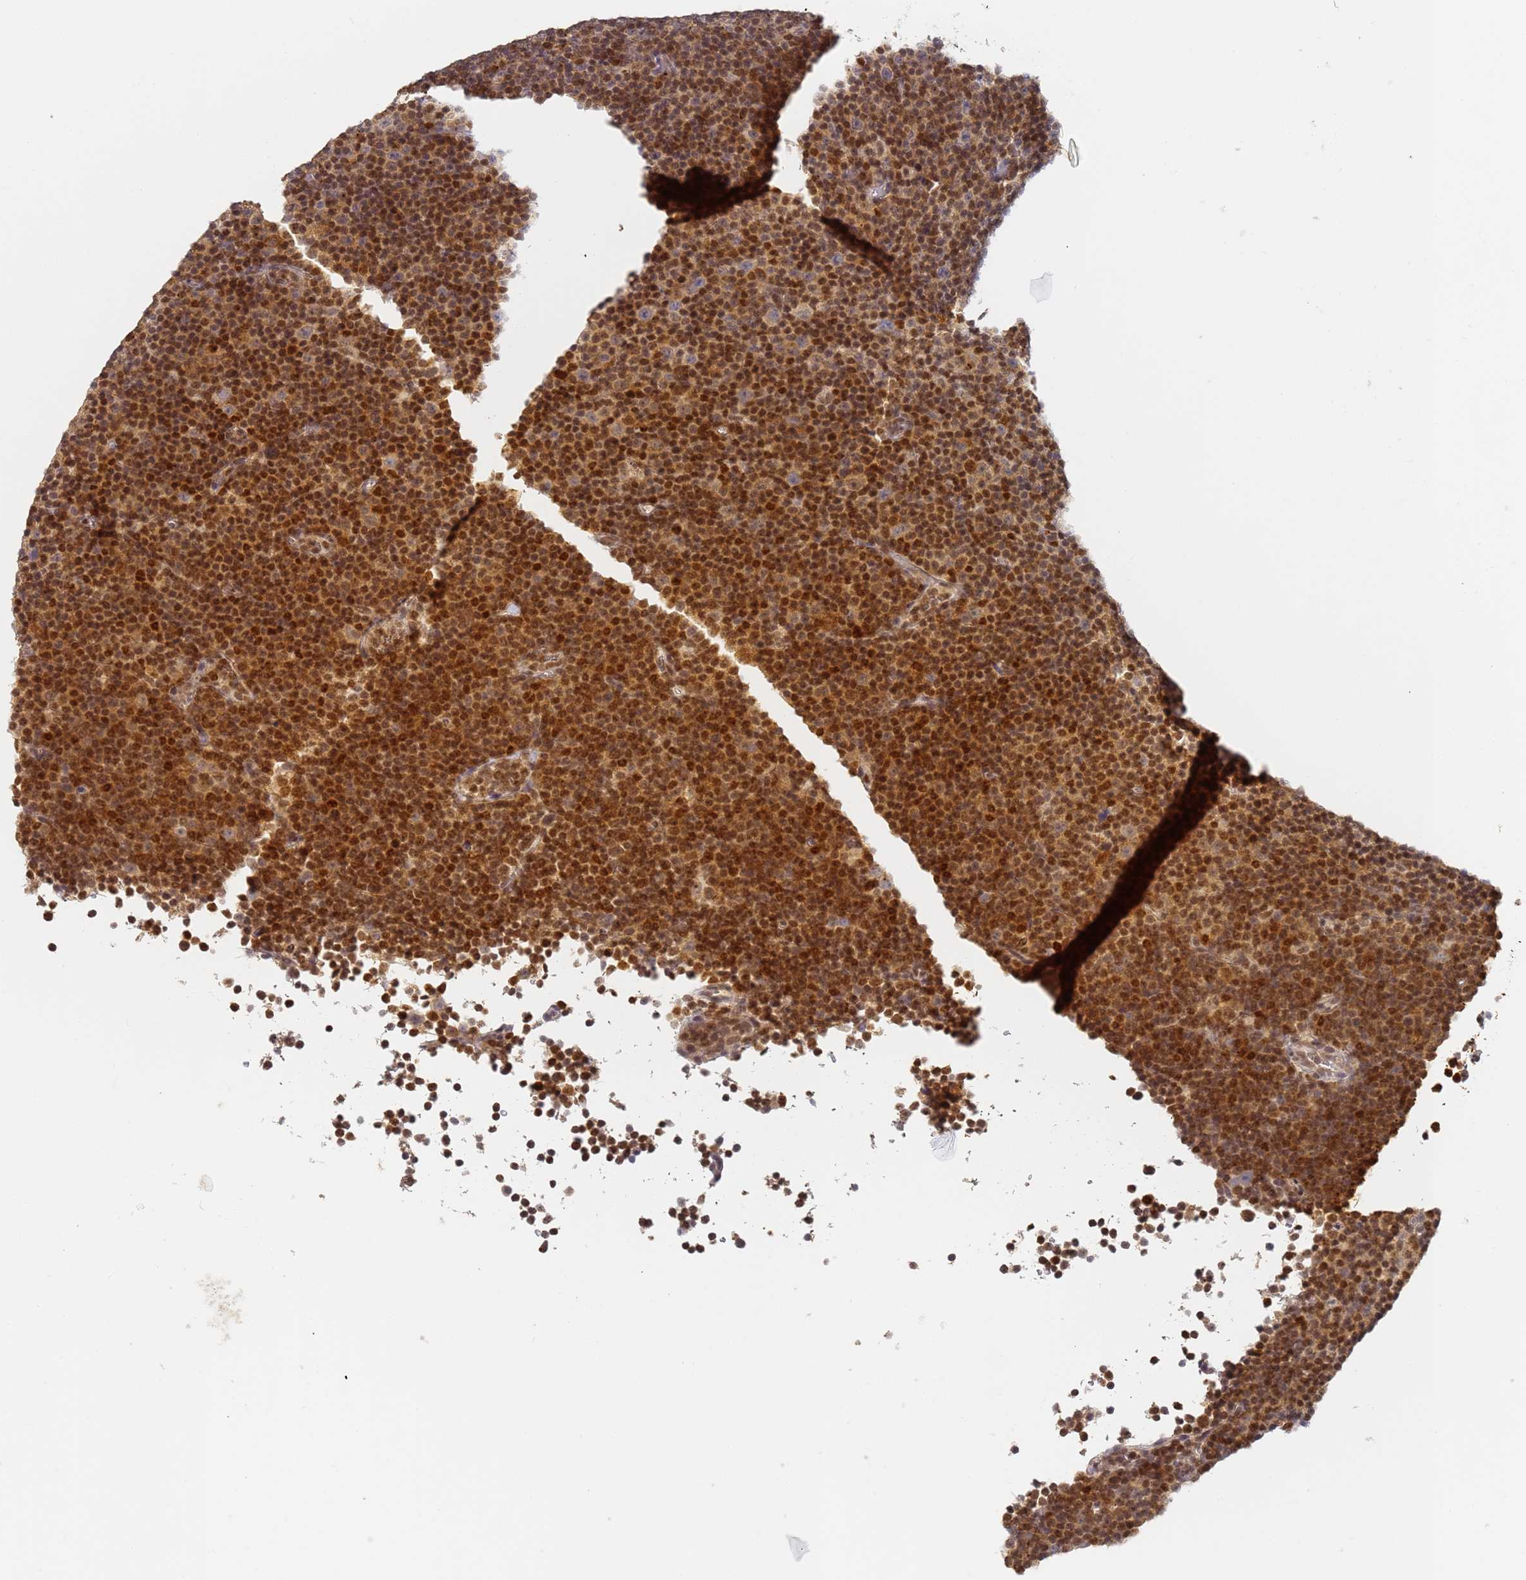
{"staining": {"intensity": "strong", "quantity": ">75%", "location": "nuclear"}, "tissue": "lymphoma", "cell_type": "Tumor cells", "image_type": "cancer", "snomed": [{"axis": "morphology", "description": "Malignant lymphoma, non-Hodgkin's type, Low grade"}, {"axis": "topography", "description": "Lymph node"}], "caption": "An IHC photomicrograph of tumor tissue is shown. Protein staining in brown labels strong nuclear positivity in lymphoma within tumor cells.", "gene": "HMCES", "patient": {"sex": "female", "age": 67}}